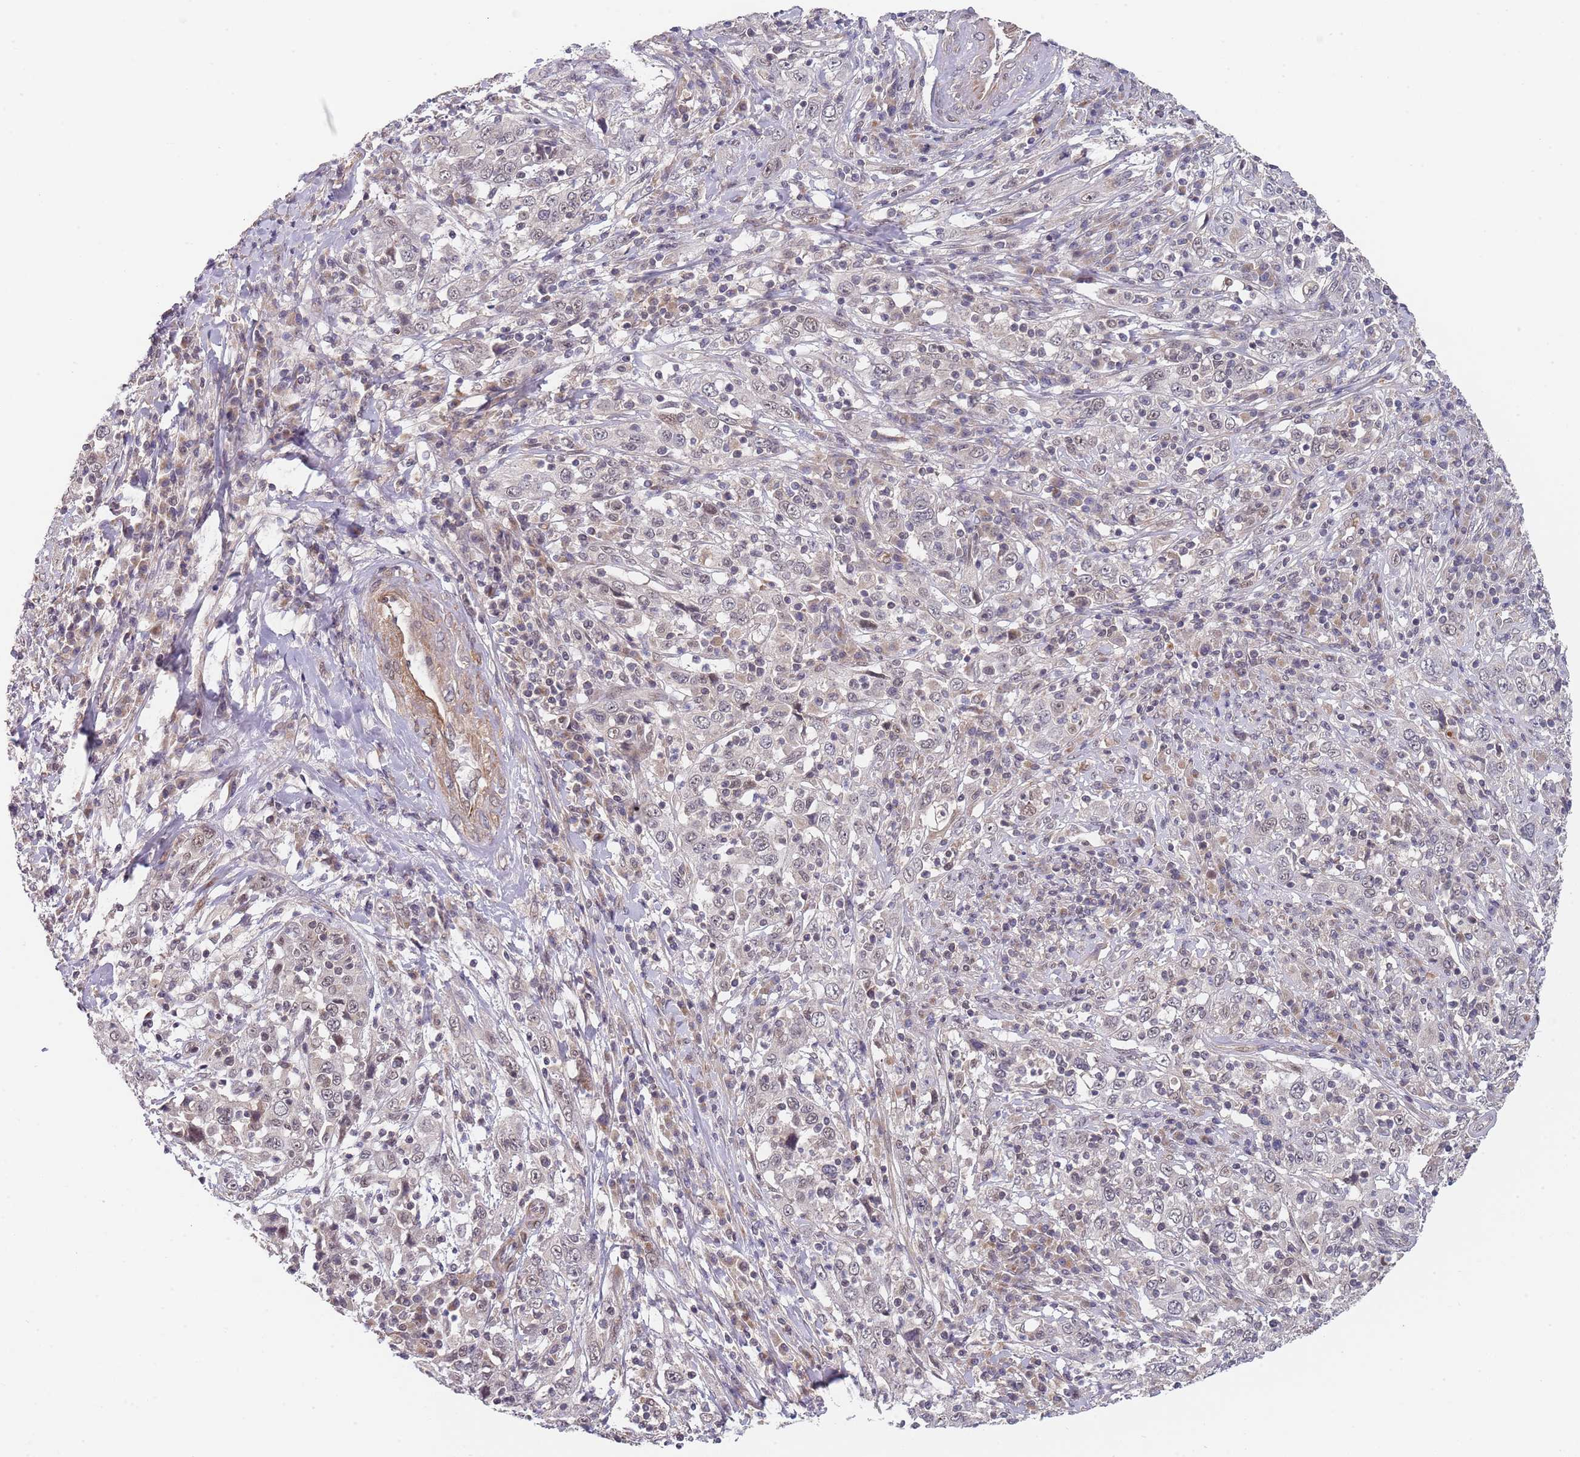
{"staining": {"intensity": "negative", "quantity": "none", "location": "none"}, "tissue": "cervical cancer", "cell_type": "Tumor cells", "image_type": "cancer", "snomed": [{"axis": "morphology", "description": "Squamous cell carcinoma, NOS"}, {"axis": "topography", "description": "Cervix"}], "caption": "Cervical squamous cell carcinoma was stained to show a protein in brown. There is no significant expression in tumor cells. (Stains: DAB (3,3'-diaminobenzidine) IHC with hematoxylin counter stain, Microscopy: brightfield microscopy at high magnification).", "gene": "B4GALT4", "patient": {"sex": "female", "age": 46}}